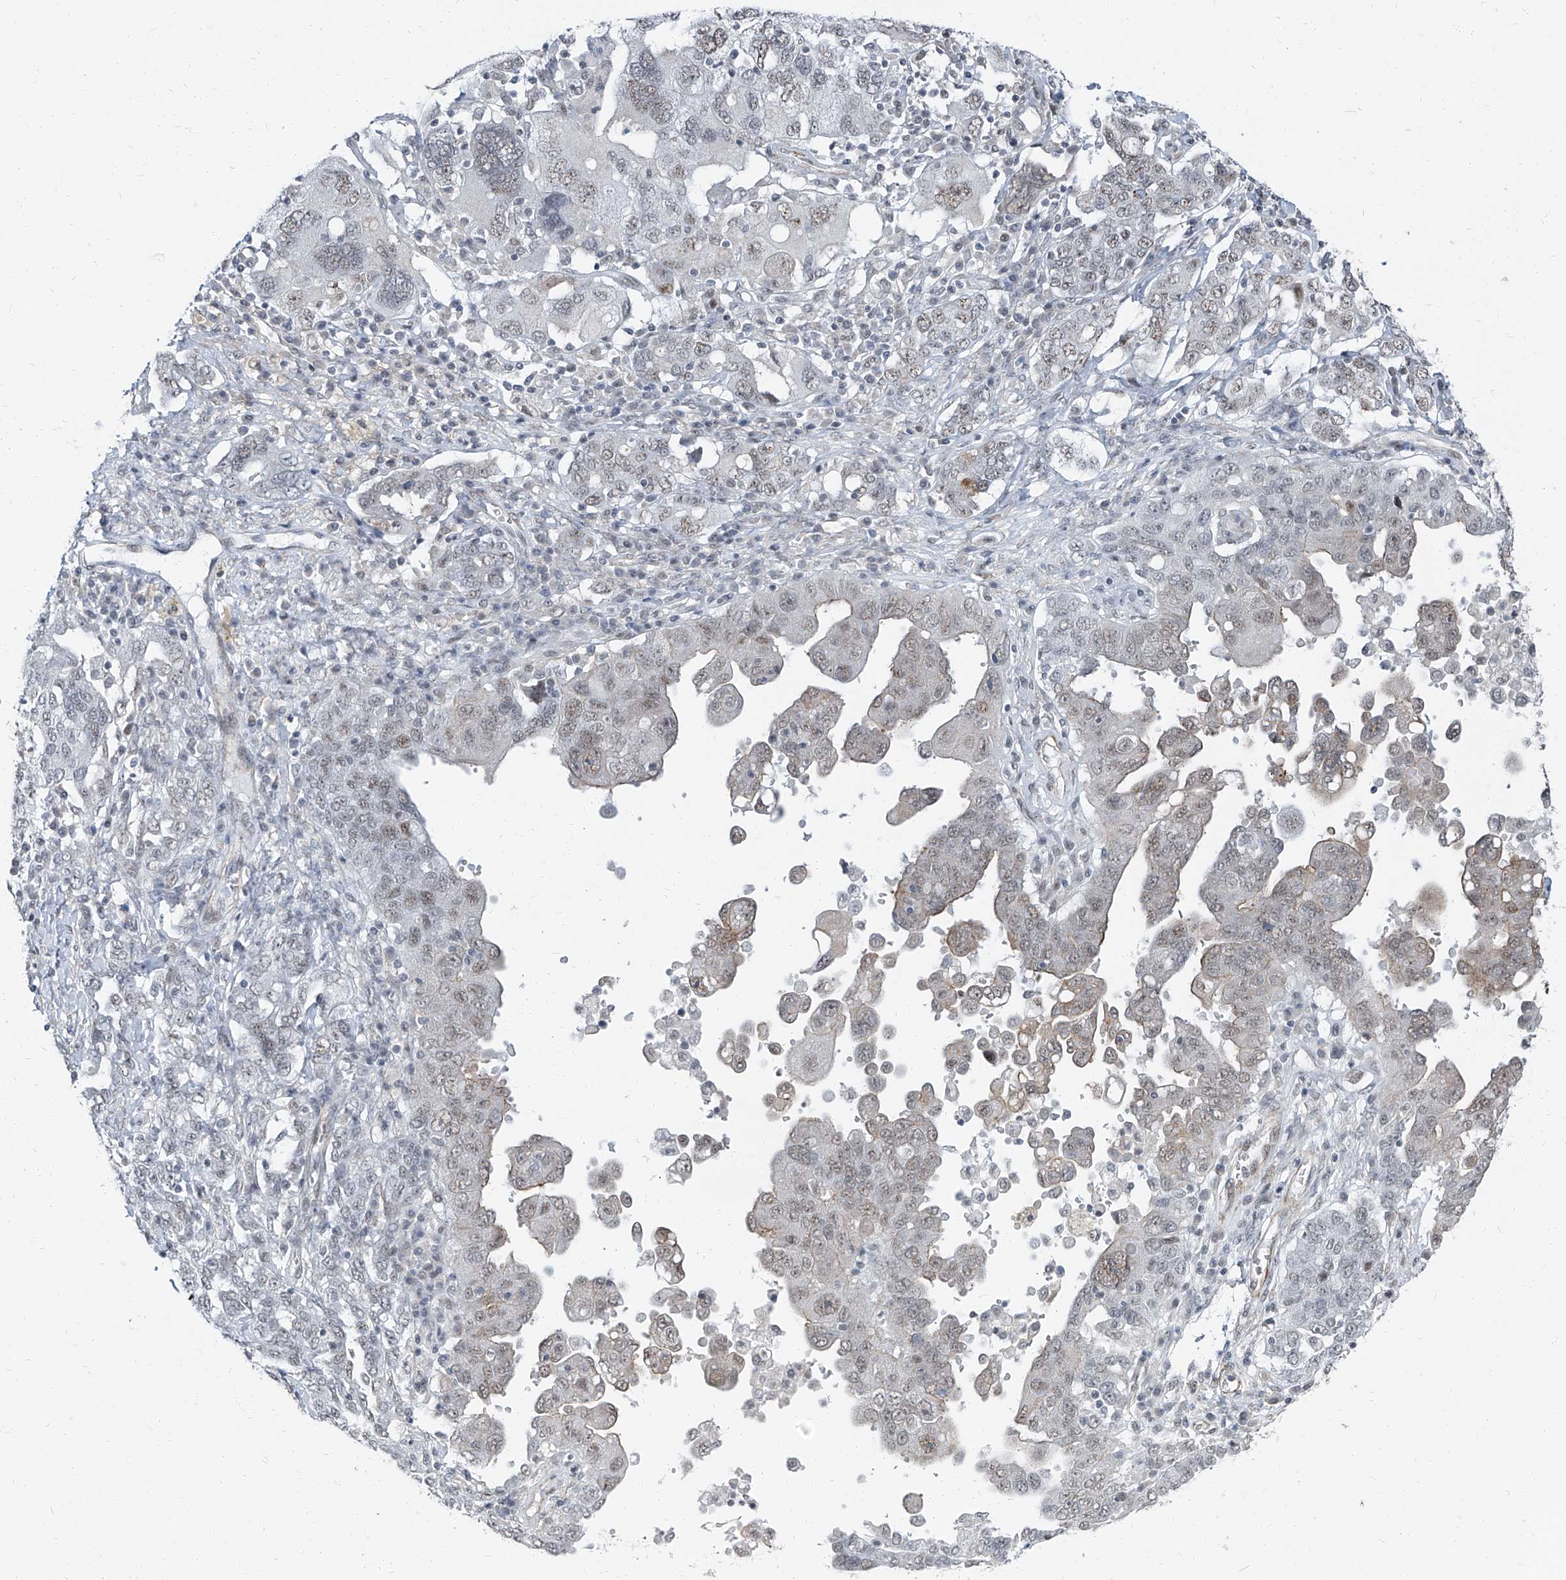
{"staining": {"intensity": "weak", "quantity": "<25%", "location": "cytoplasmic/membranous,nuclear"}, "tissue": "ovarian cancer", "cell_type": "Tumor cells", "image_type": "cancer", "snomed": [{"axis": "morphology", "description": "Carcinoma, endometroid"}, {"axis": "topography", "description": "Ovary"}], "caption": "This is an immunohistochemistry (IHC) histopathology image of human endometroid carcinoma (ovarian). There is no expression in tumor cells.", "gene": "TXLNB", "patient": {"sex": "female", "age": 62}}